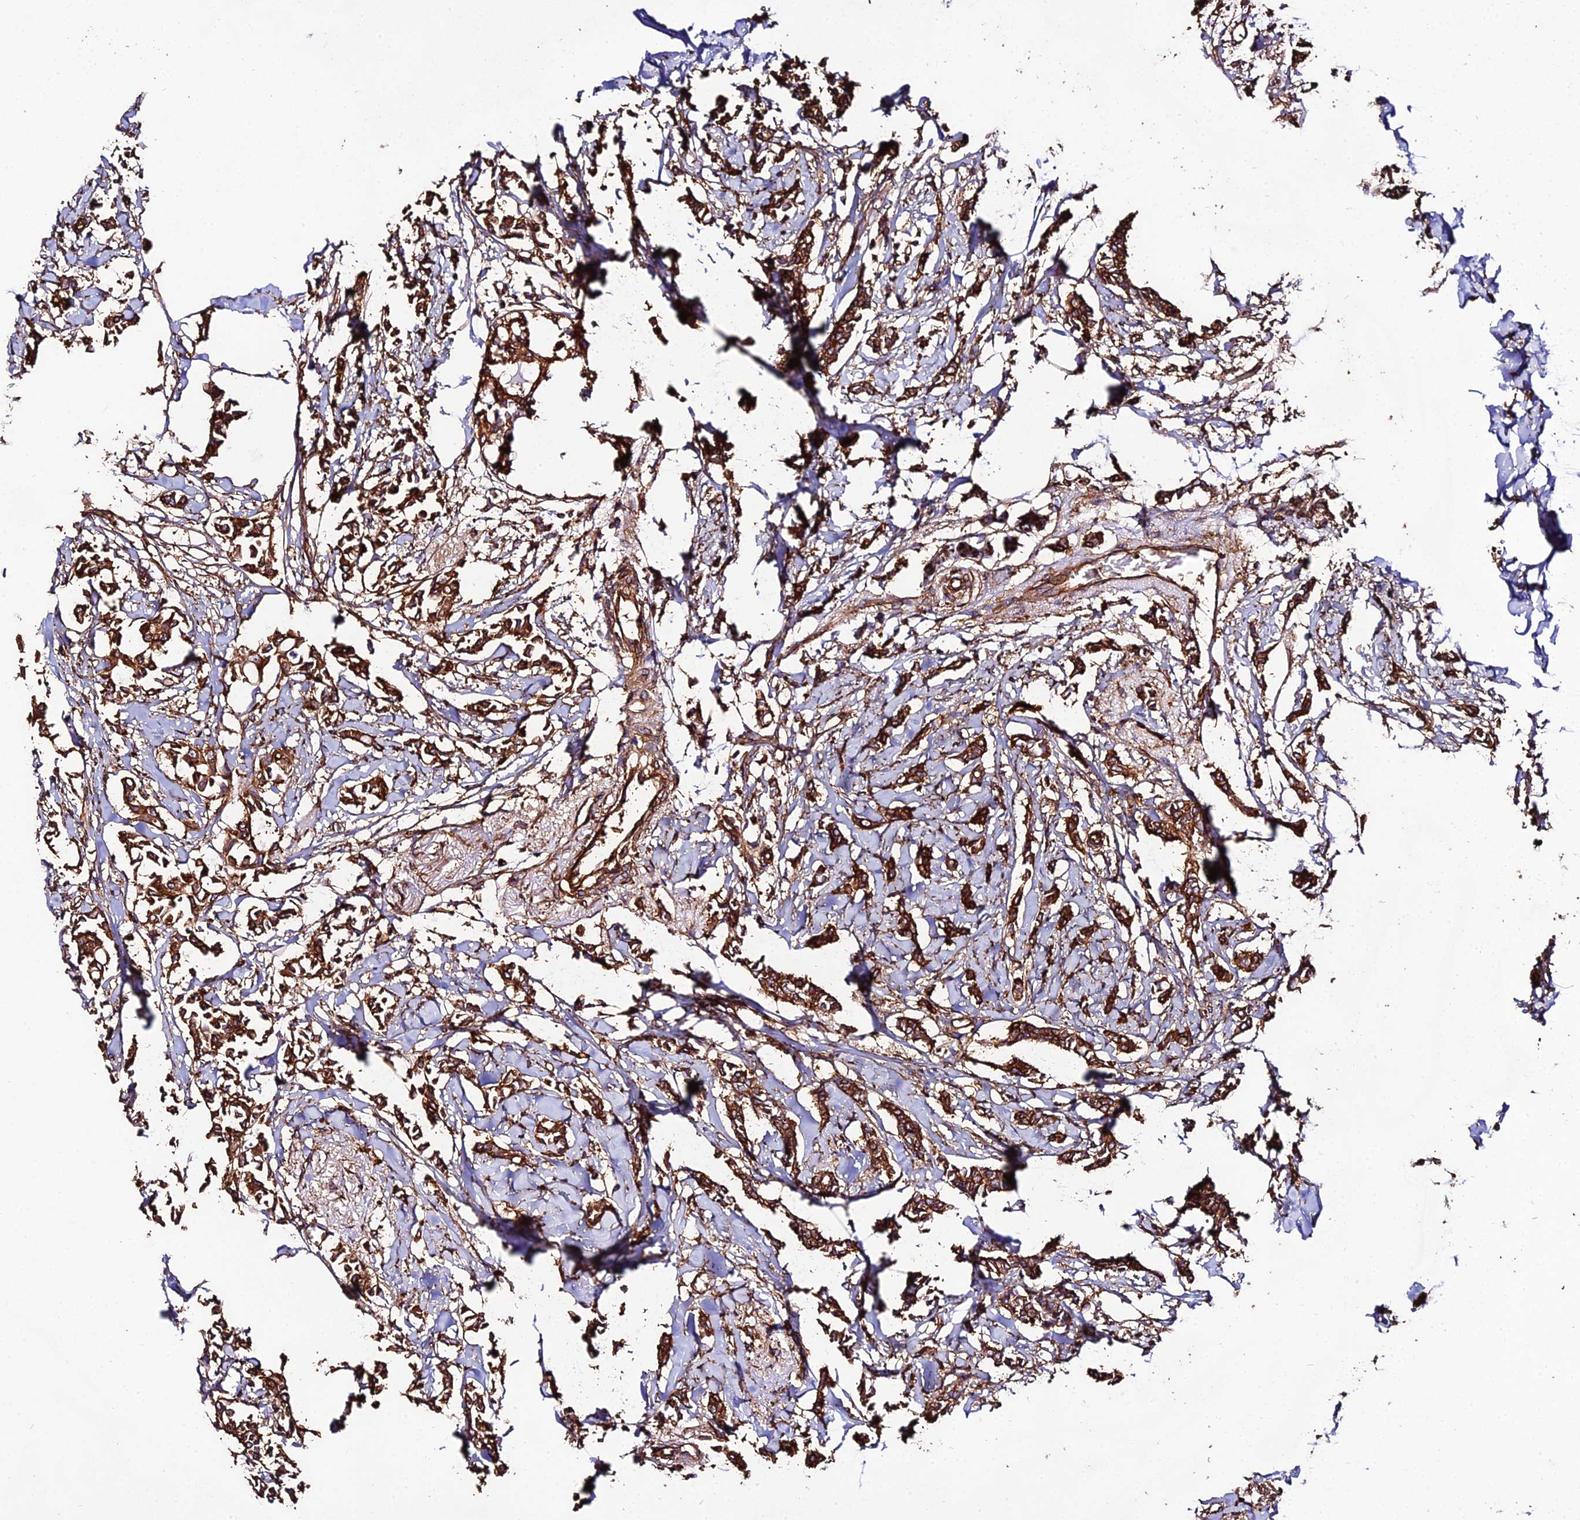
{"staining": {"intensity": "strong", "quantity": ">75%", "location": "cytoplasmic/membranous"}, "tissue": "breast cancer", "cell_type": "Tumor cells", "image_type": "cancer", "snomed": [{"axis": "morphology", "description": "Duct carcinoma"}, {"axis": "topography", "description": "Breast"}], "caption": "Intraductal carcinoma (breast) stained with a protein marker shows strong staining in tumor cells.", "gene": "TUBA3D", "patient": {"sex": "female", "age": 41}}